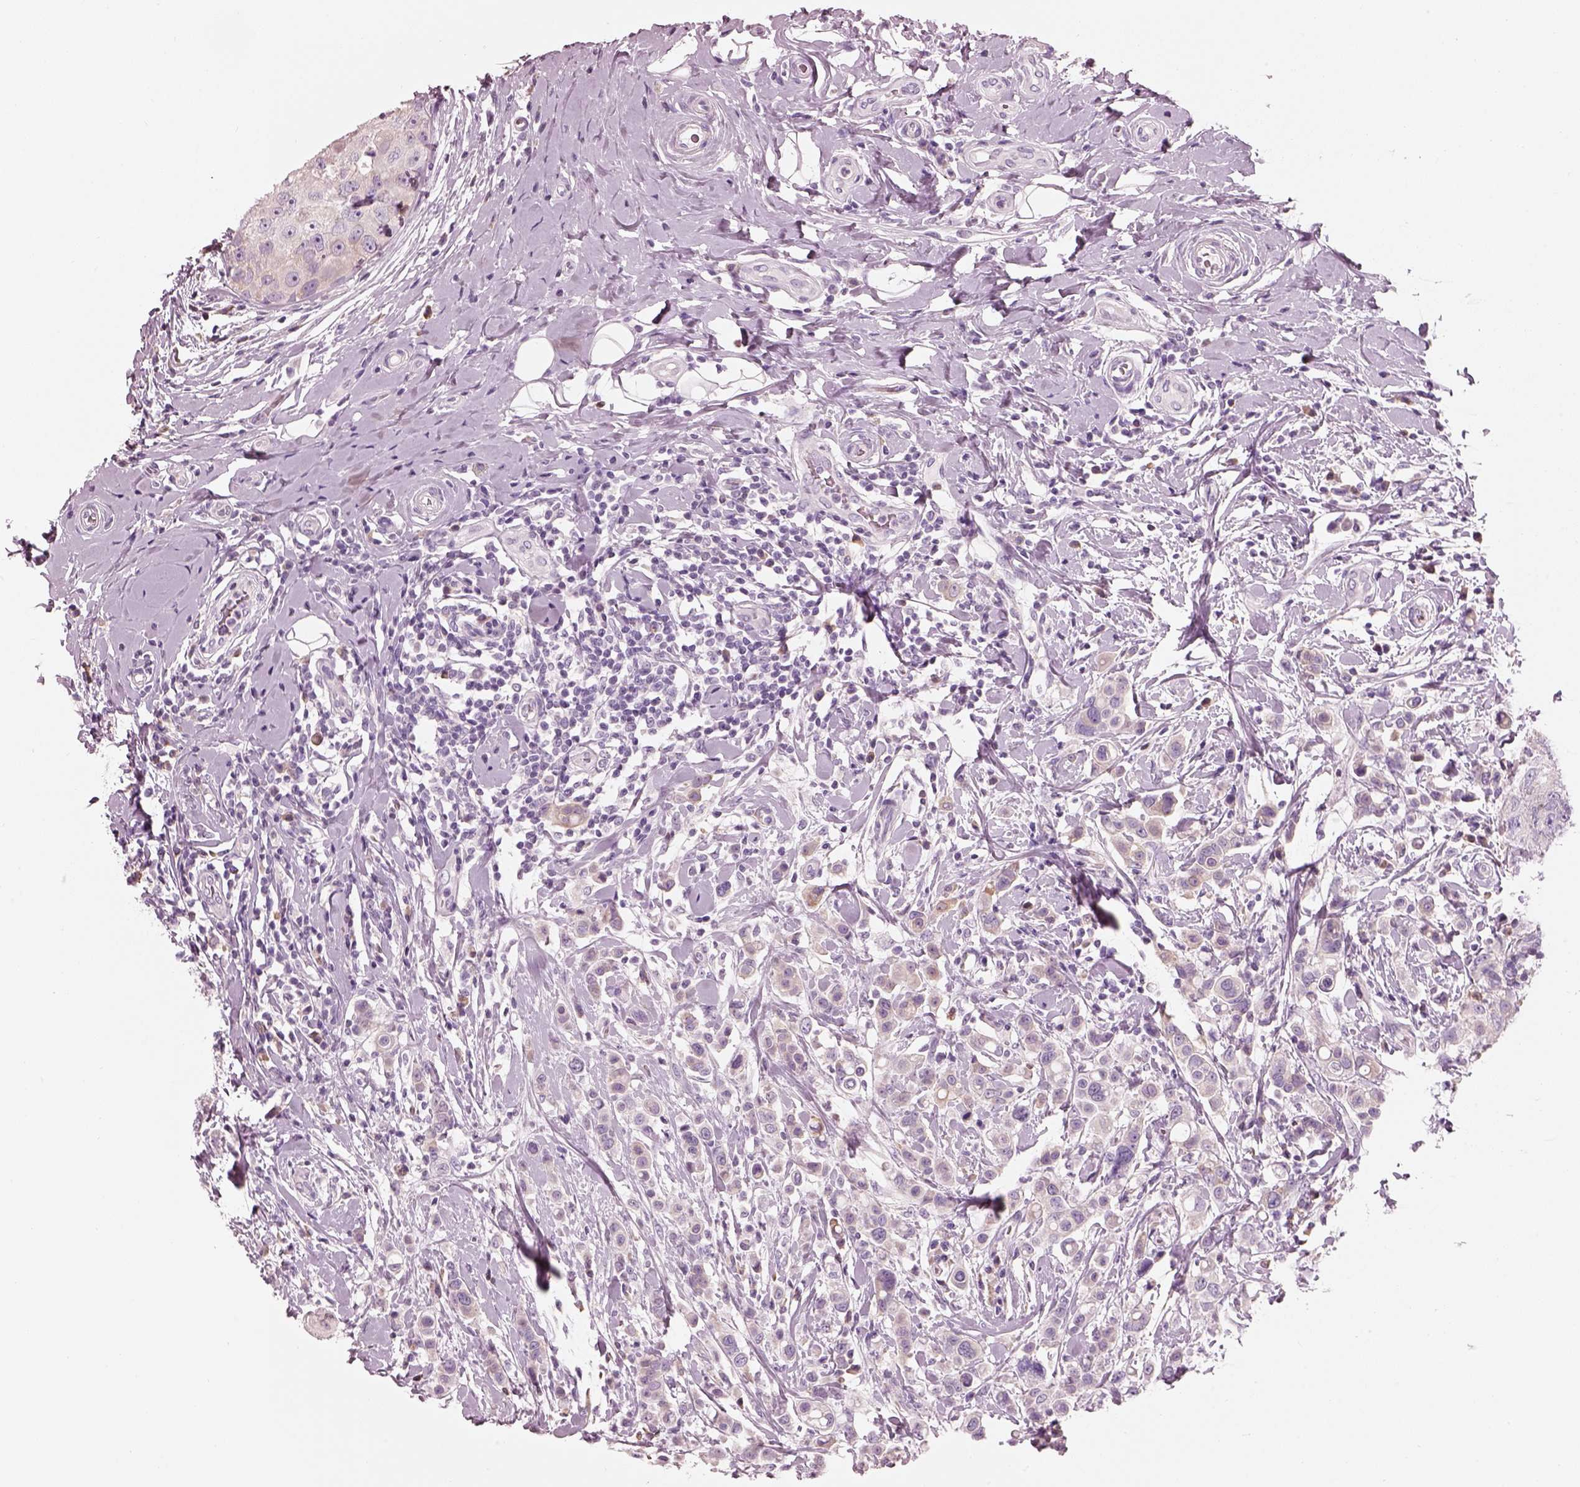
{"staining": {"intensity": "negative", "quantity": "none", "location": "none"}, "tissue": "breast cancer", "cell_type": "Tumor cells", "image_type": "cancer", "snomed": [{"axis": "morphology", "description": "Duct carcinoma"}, {"axis": "topography", "description": "Breast"}], "caption": "There is no significant positivity in tumor cells of breast cancer (invasive ductal carcinoma).", "gene": "SLC27A2", "patient": {"sex": "female", "age": 27}}